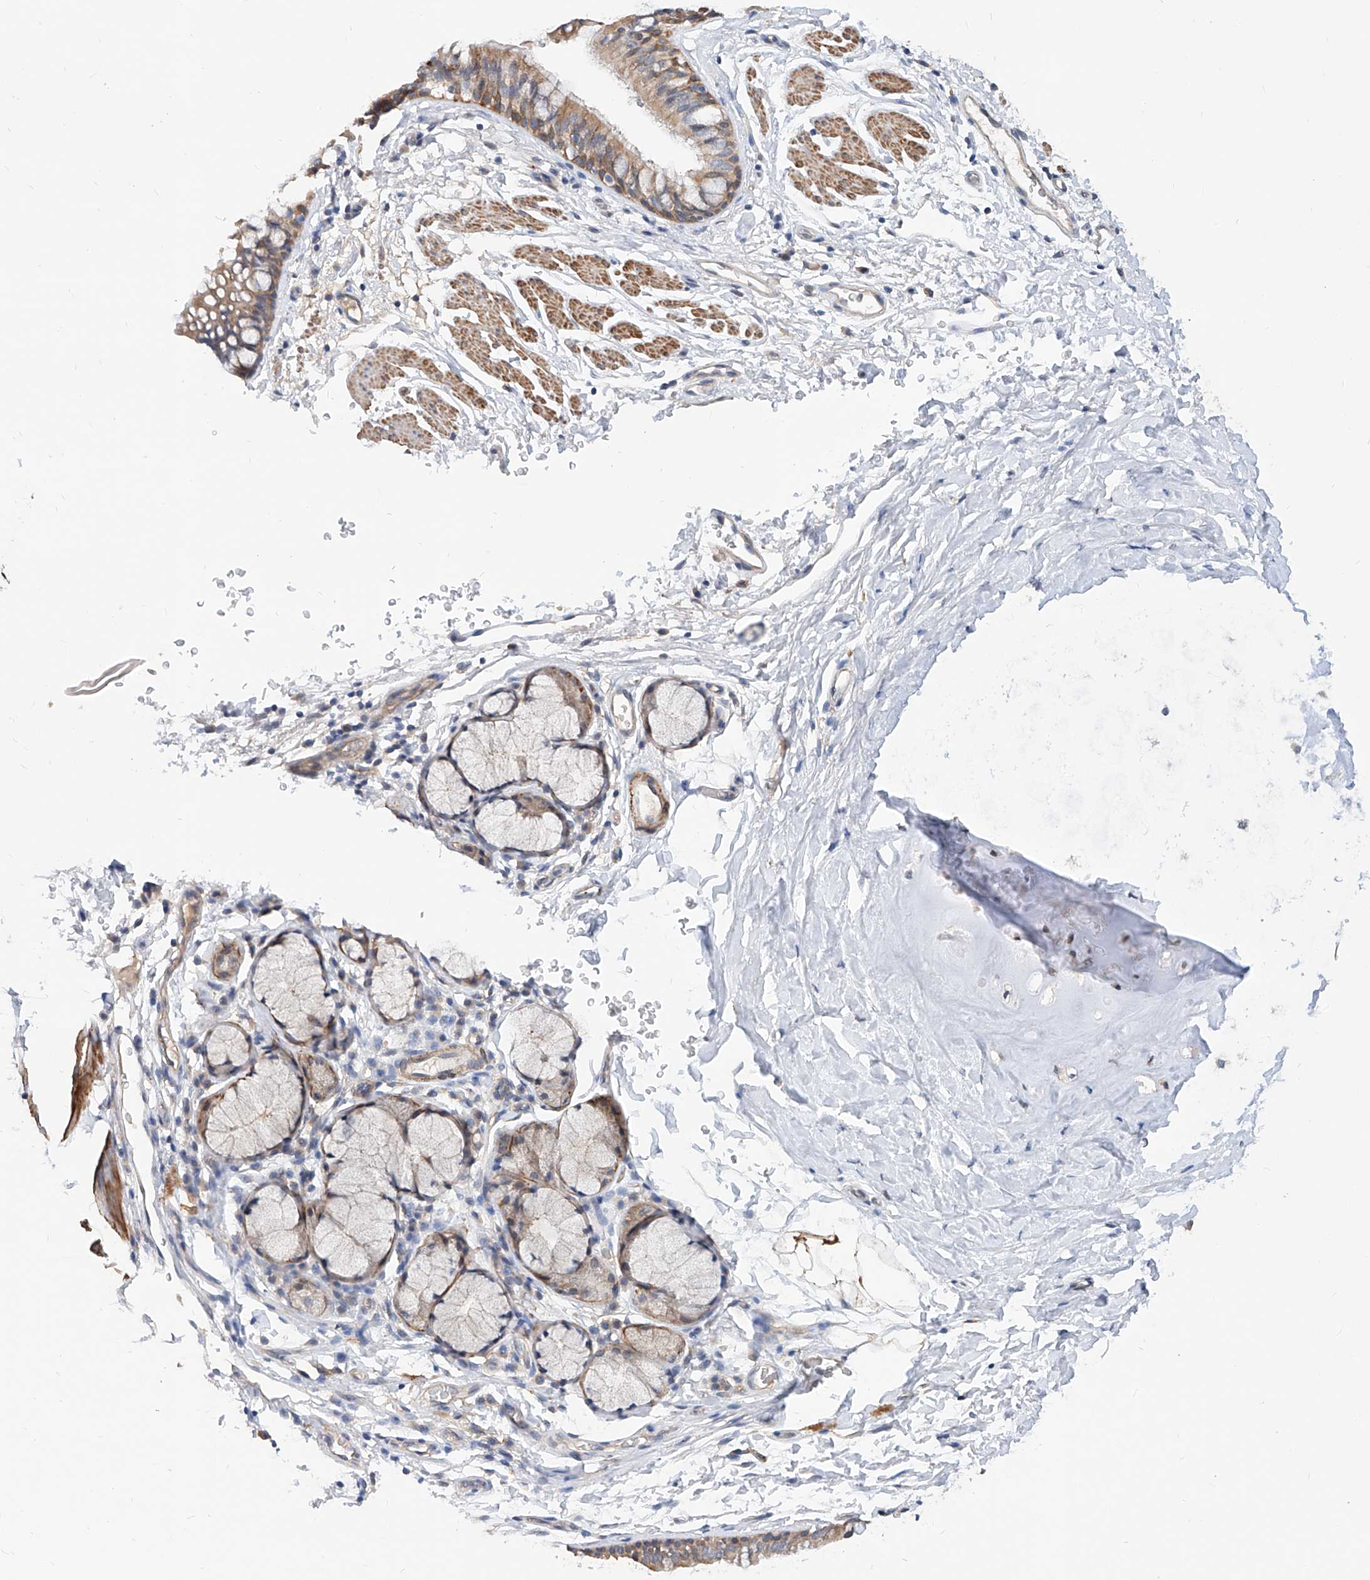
{"staining": {"intensity": "moderate", "quantity": ">75%", "location": "cytoplasmic/membranous"}, "tissue": "bronchus", "cell_type": "Respiratory epithelial cells", "image_type": "normal", "snomed": [{"axis": "morphology", "description": "Normal tissue, NOS"}, {"axis": "topography", "description": "Cartilage tissue"}, {"axis": "topography", "description": "Bronchus"}], "caption": "Bronchus was stained to show a protein in brown. There is medium levels of moderate cytoplasmic/membranous expression in about >75% of respiratory epithelial cells. The protein of interest is stained brown, and the nuclei are stained in blue (DAB (3,3'-diaminobenzidine) IHC with brightfield microscopy, high magnification).", "gene": "MAGEE2", "patient": {"sex": "female", "age": 36}}